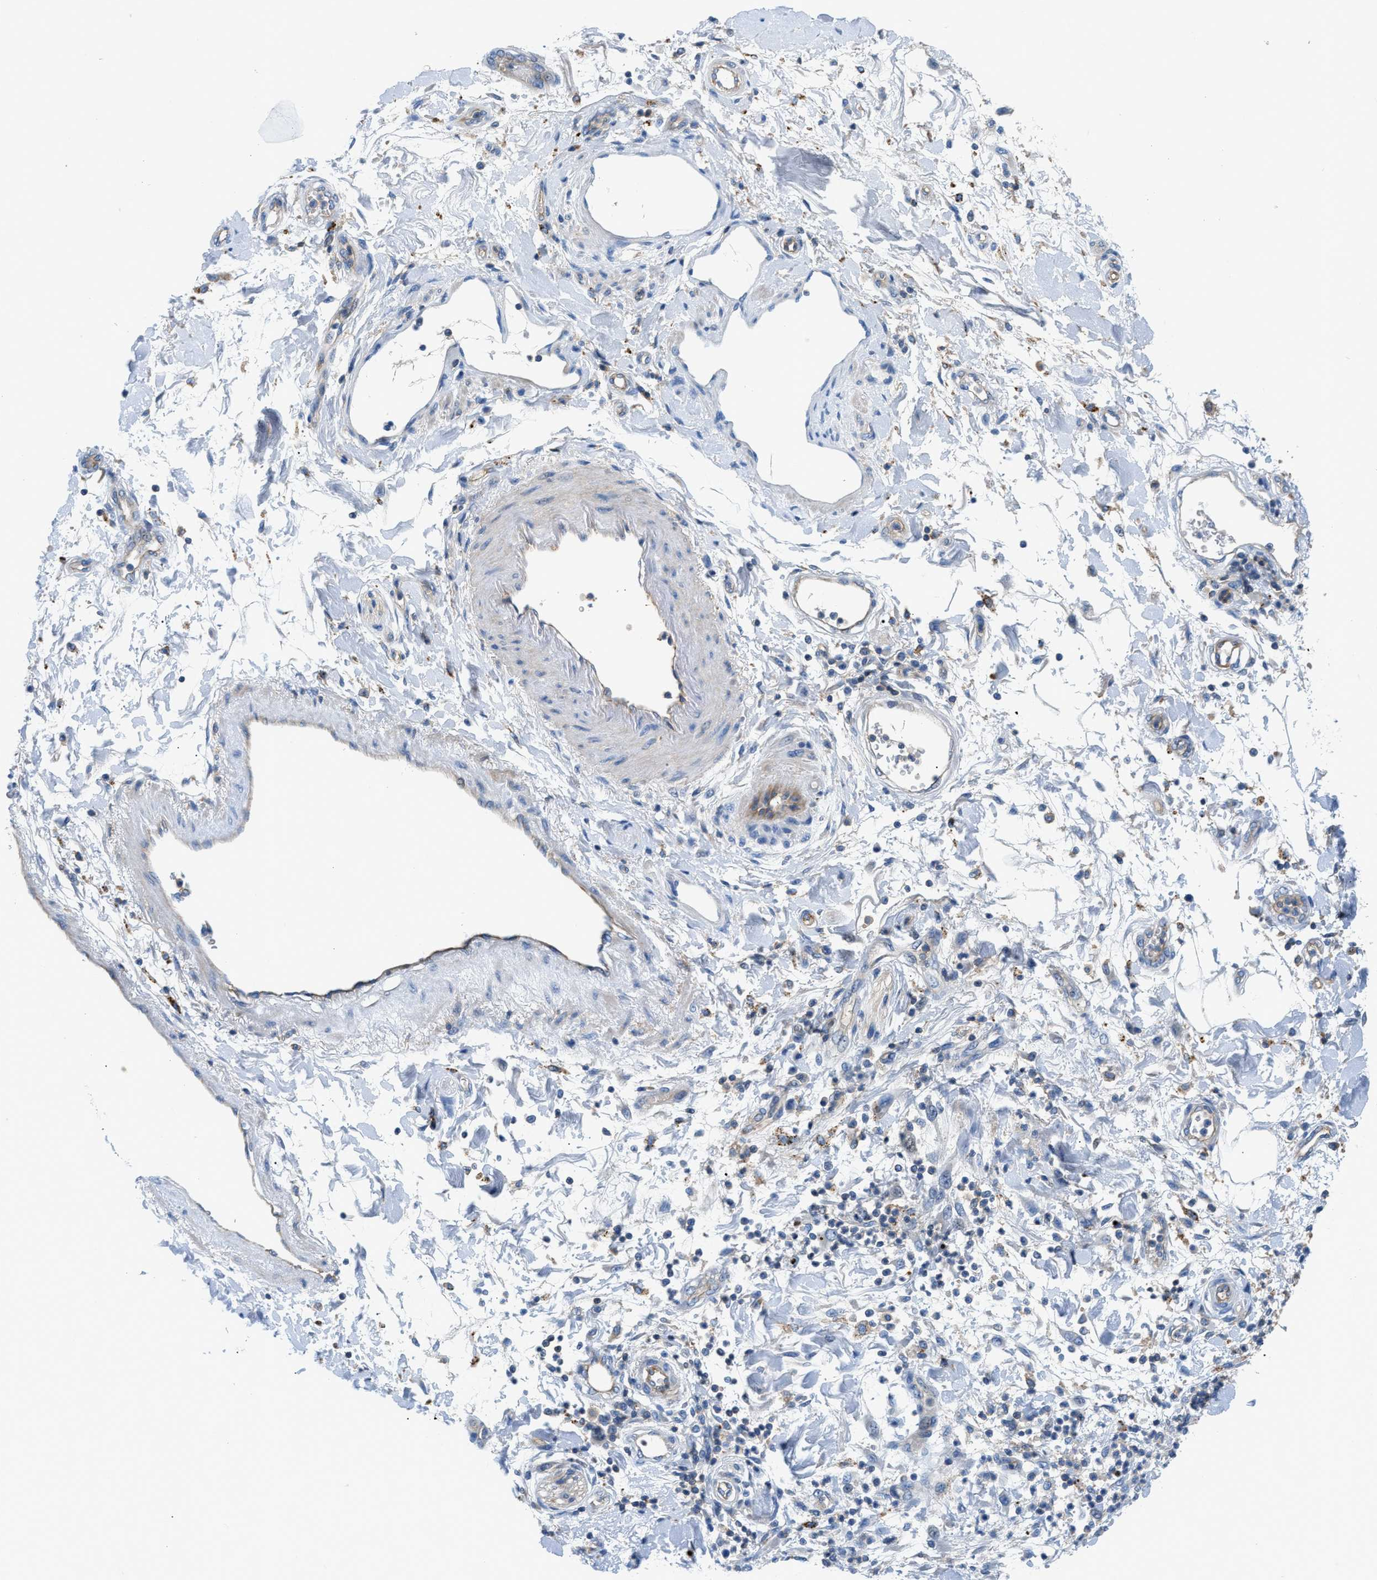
{"staining": {"intensity": "negative", "quantity": "none", "location": "none"}, "tissue": "pancreatic cancer", "cell_type": "Tumor cells", "image_type": "cancer", "snomed": [{"axis": "morphology", "description": "Adenocarcinoma, NOS"}, {"axis": "topography", "description": "Pancreas"}], "caption": "Immunohistochemical staining of human adenocarcinoma (pancreatic) exhibits no significant positivity in tumor cells.", "gene": "ORAI1", "patient": {"sex": "female", "age": 78}}